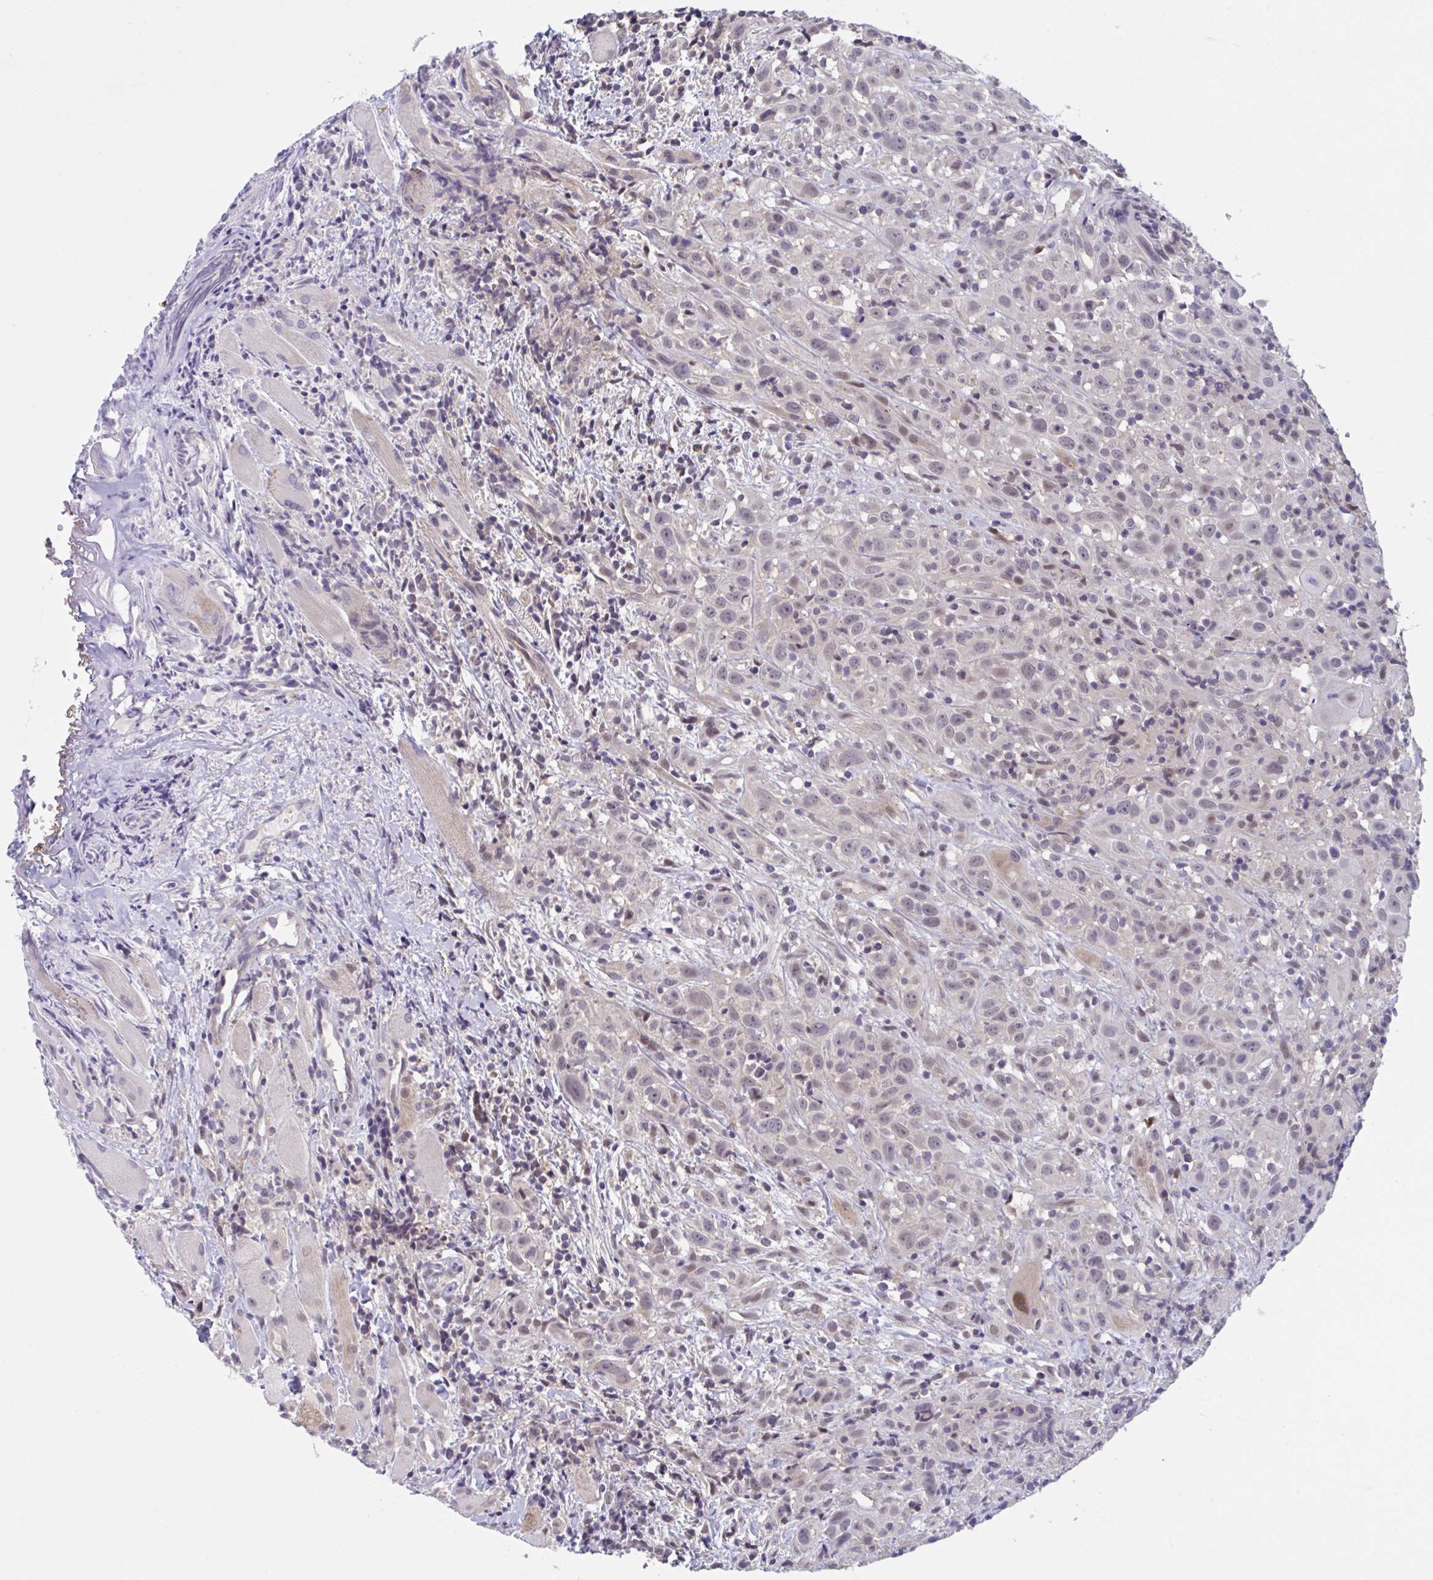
{"staining": {"intensity": "moderate", "quantity": "25%-75%", "location": "nuclear"}, "tissue": "head and neck cancer", "cell_type": "Tumor cells", "image_type": "cancer", "snomed": [{"axis": "morphology", "description": "Squamous cell carcinoma, NOS"}, {"axis": "topography", "description": "Head-Neck"}], "caption": "DAB (3,3'-diaminobenzidine) immunohistochemical staining of head and neck cancer demonstrates moderate nuclear protein expression in approximately 25%-75% of tumor cells.", "gene": "RIOK1", "patient": {"sex": "female", "age": 95}}